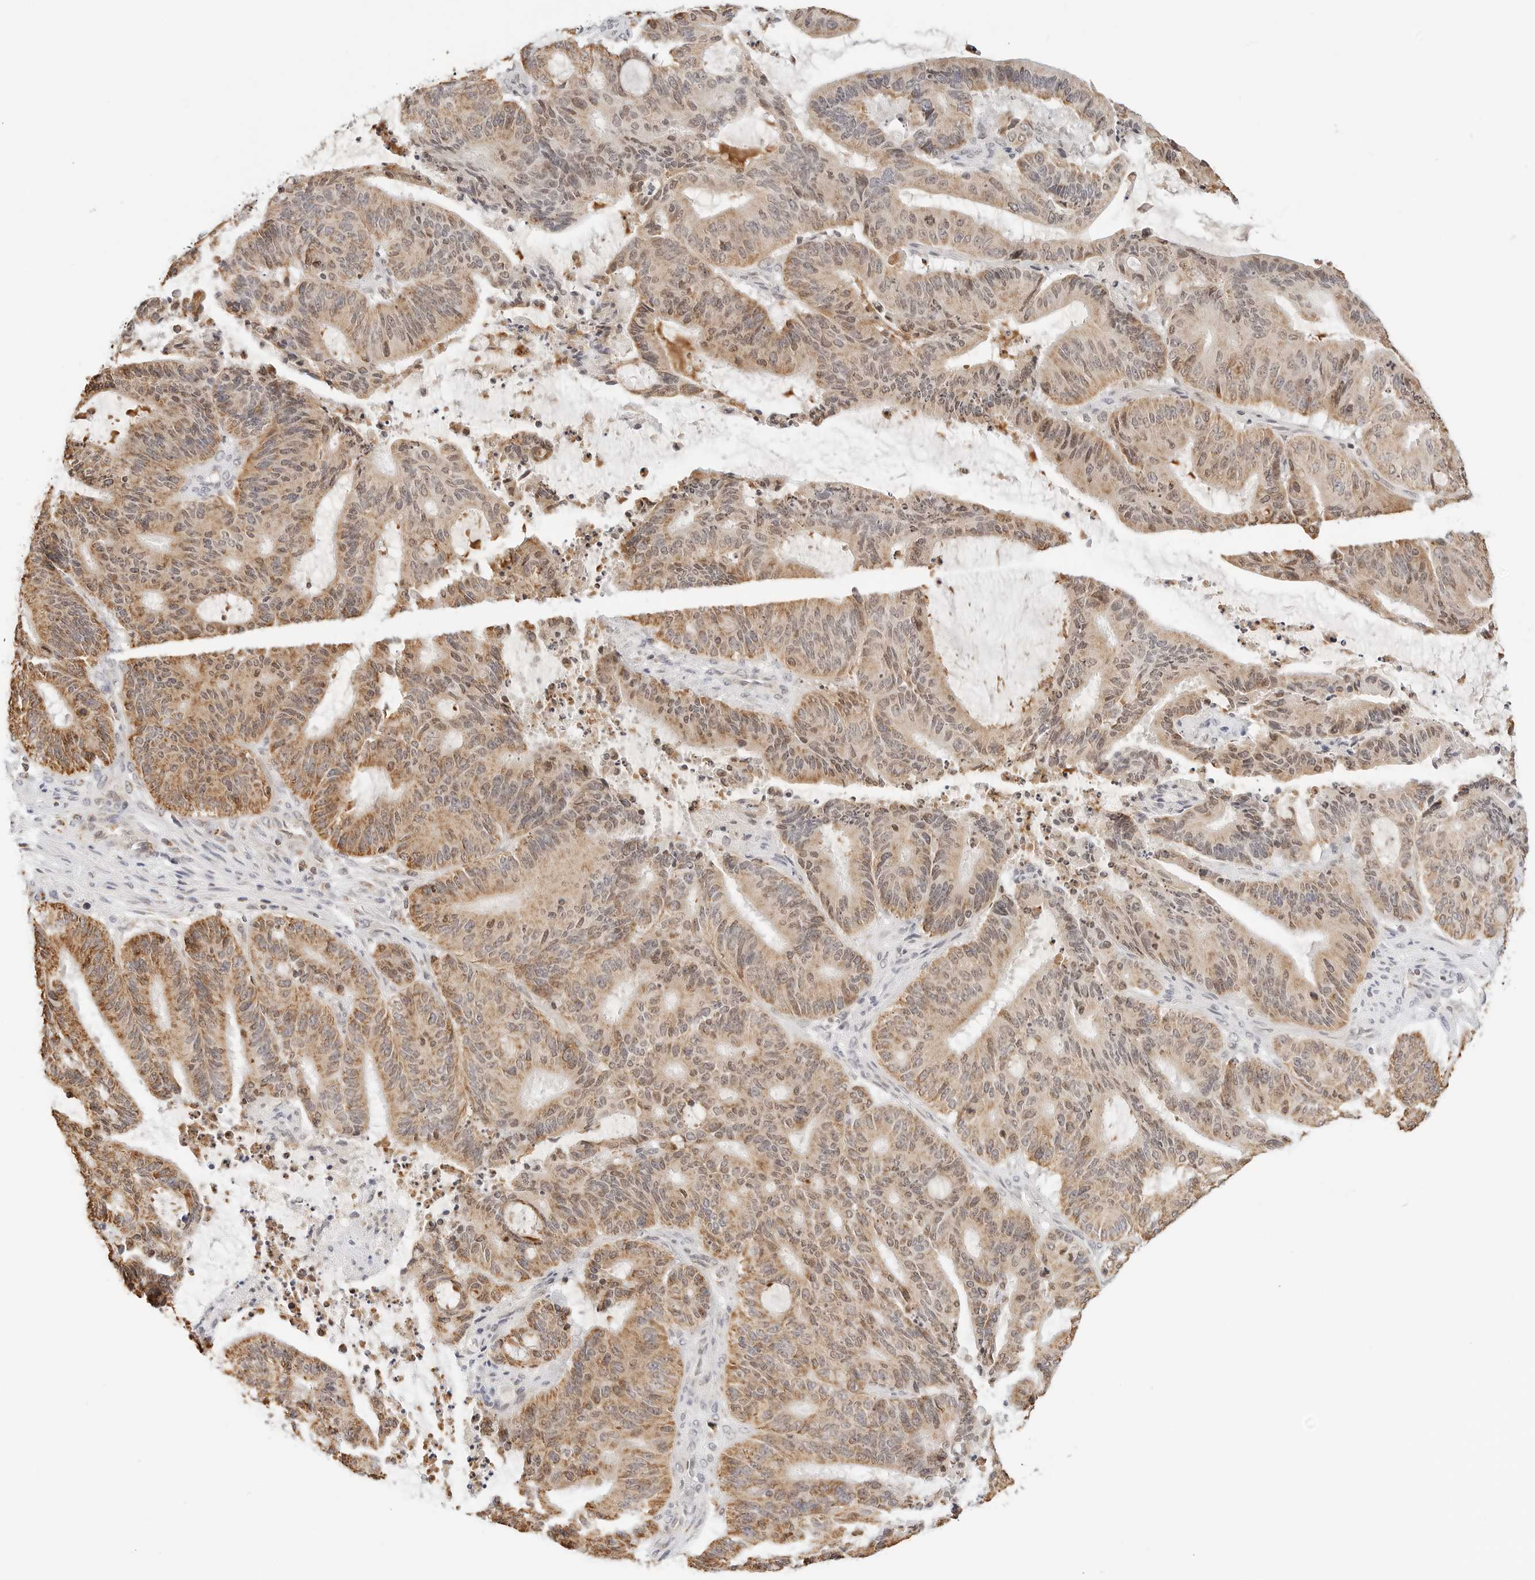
{"staining": {"intensity": "moderate", "quantity": ">75%", "location": "cytoplasmic/membranous"}, "tissue": "liver cancer", "cell_type": "Tumor cells", "image_type": "cancer", "snomed": [{"axis": "morphology", "description": "Normal tissue, NOS"}, {"axis": "morphology", "description": "Cholangiocarcinoma"}, {"axis": "topography", "description": "Liver"}, {"axis": "topography", "description": "Peripheral nerve tissue"}], "caption": "Liver cancer stained with DAB (3,3'-diaminobenzidine) IHC reveals medium levels of moderate cytoplasmic/membranous positivity in approximately >75% of tumor cells. (brown staining indicates protein expression, while blue staining denotes nuclei).", "gene": "ATL1", "patient": {"sex": "female", "age": 73}}